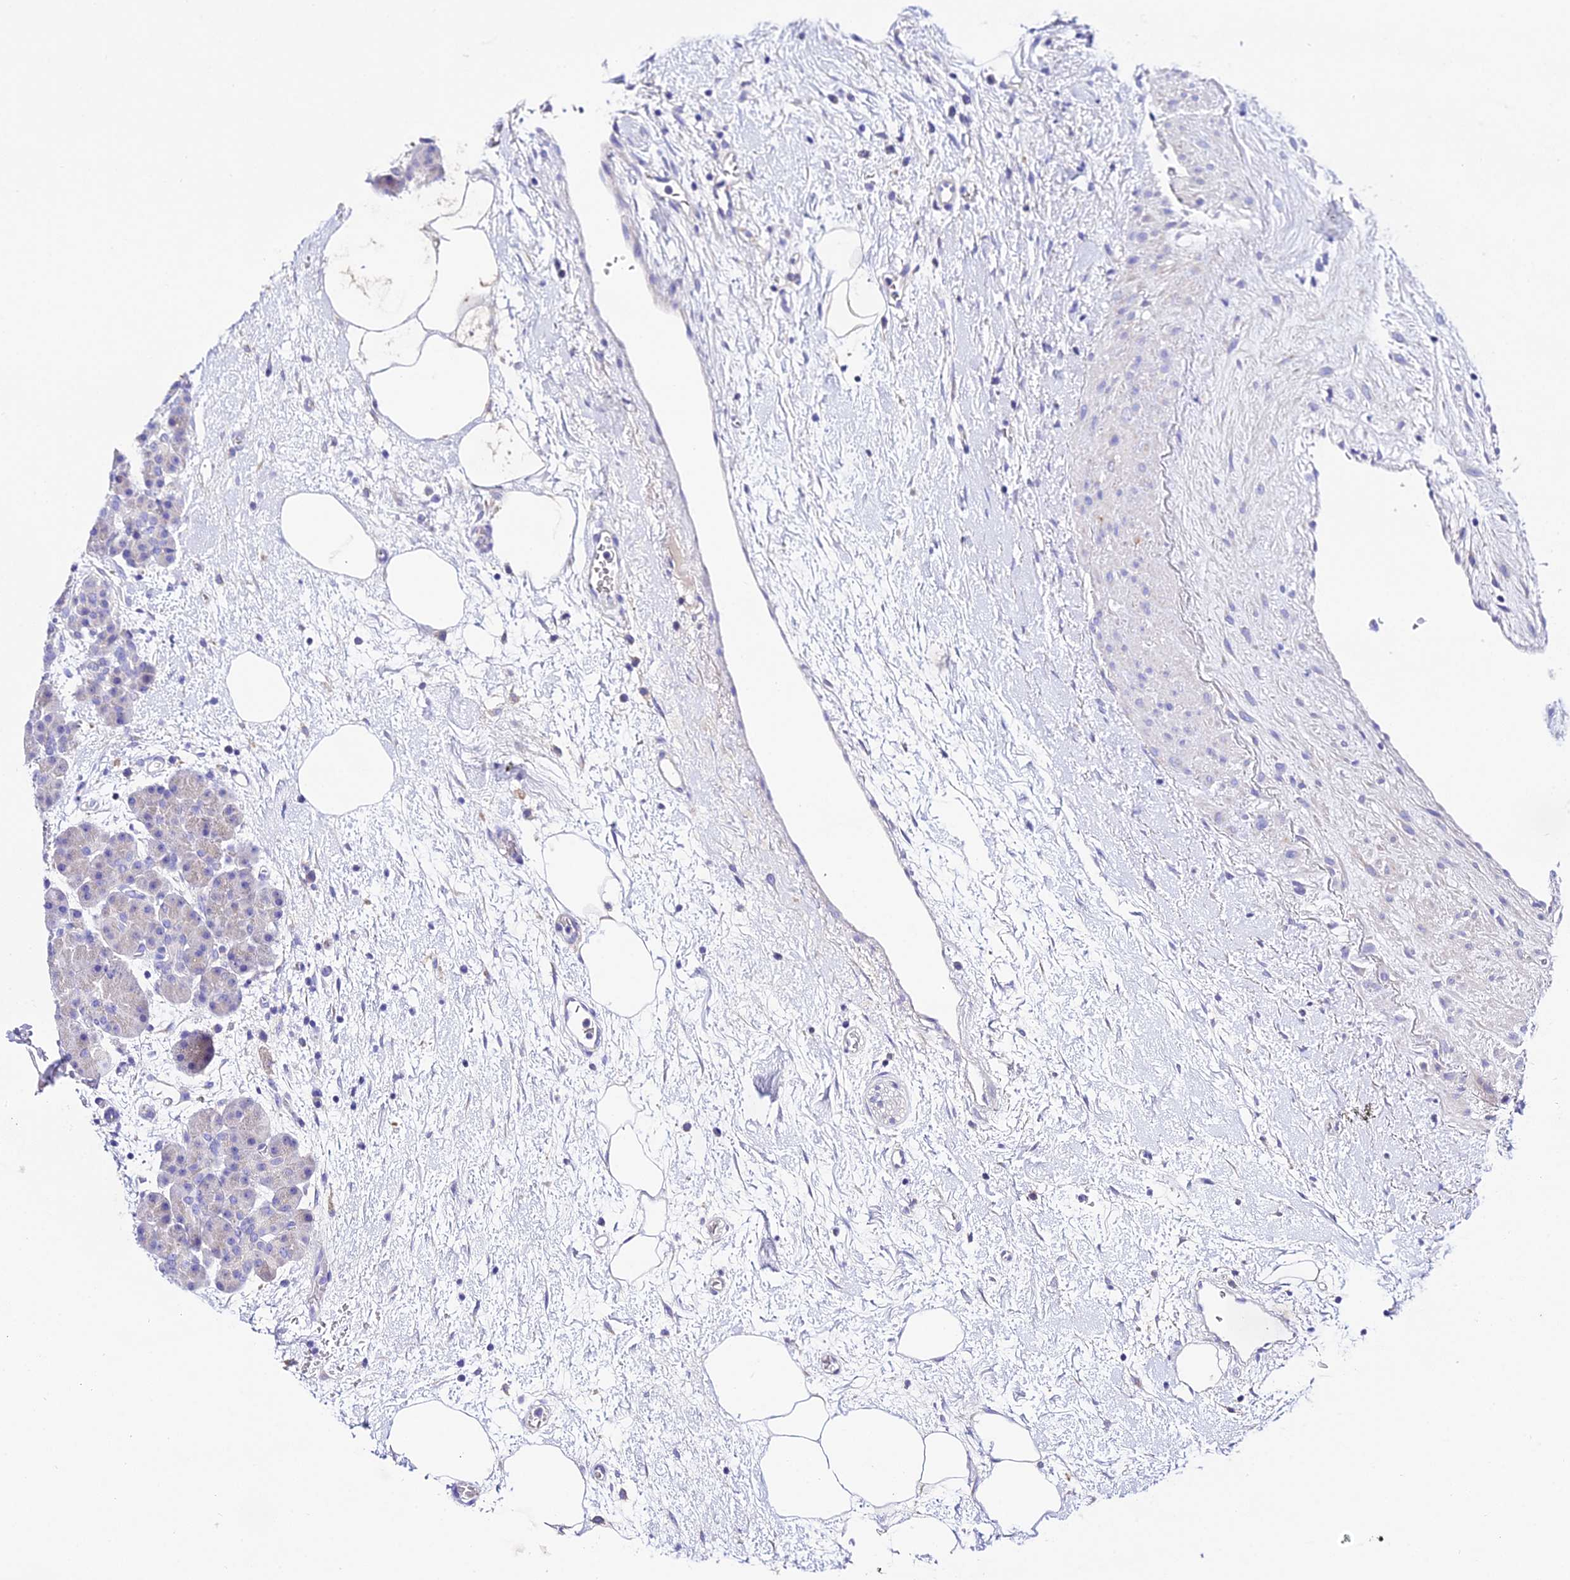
{"staining": {"intensity": "negative", "quantity": "none", "location": "none"}, "tissue": "pancreas", "cell_type": "Exocrine glandular cells", "image_type": "normal", "snomed": [{"axis": "morphology", "description": "Normal tissue, NOS"}, {"axis": "topography", "description": "Pancreas"}], "caption": "A micrograph of pancreas stained for a protein reveals no brown staining in exocrine glandular cells. (Stains: DAB (3,3'-diaminobenzidine) immunohistochemistry (IHC) with hematoxylin counter stain, Microscopy: brightfield microscopy at high magnification).", "gene": "TMEM117", "patient": {"sex": "male", "age": 66}}